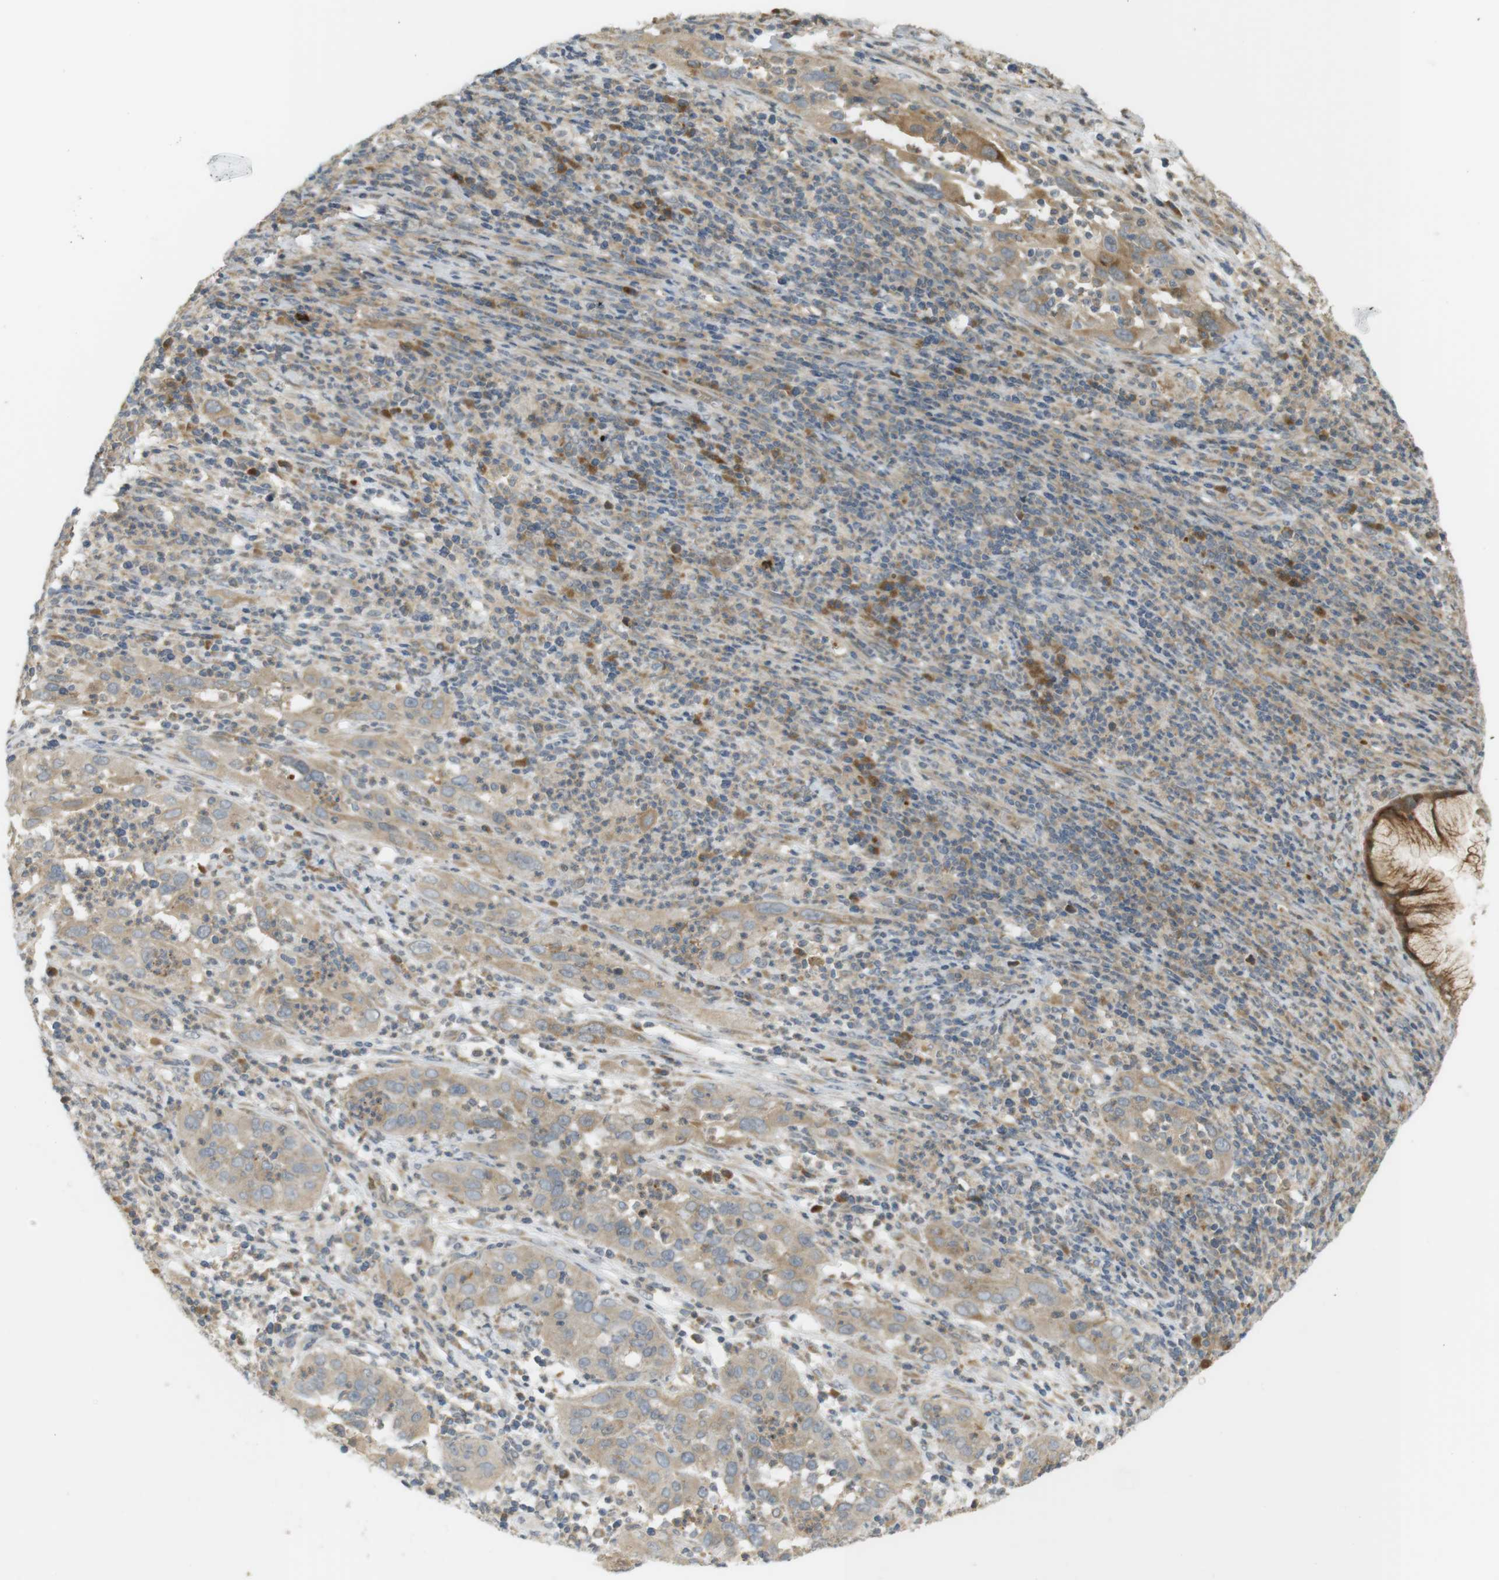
{"staining": {"intensity": "moderate", "quantity": ">75%", "location": "cytoplasmic/membranous"}, "tissue": "cervical cancer", "cell_type": "Tumor cells", "image_type": "cancer", "snomed": [{"axis": "morphology", "description": "Squamous cell carcinoma, NOS"}, {"axis": "topography", "description": "Cervix"}], "caption": "This photomicrograph displays cervical squamous cell carcinoma stained with immunohistochemistry (IHC) to label a protein in brown. The cytoplasmic/membranous of tumor cells show moderate positivity for the protein. Nuclei are counter-stained blue.", "gene": "CLRN3", "patient": {"sex": "female", "age": 32}}